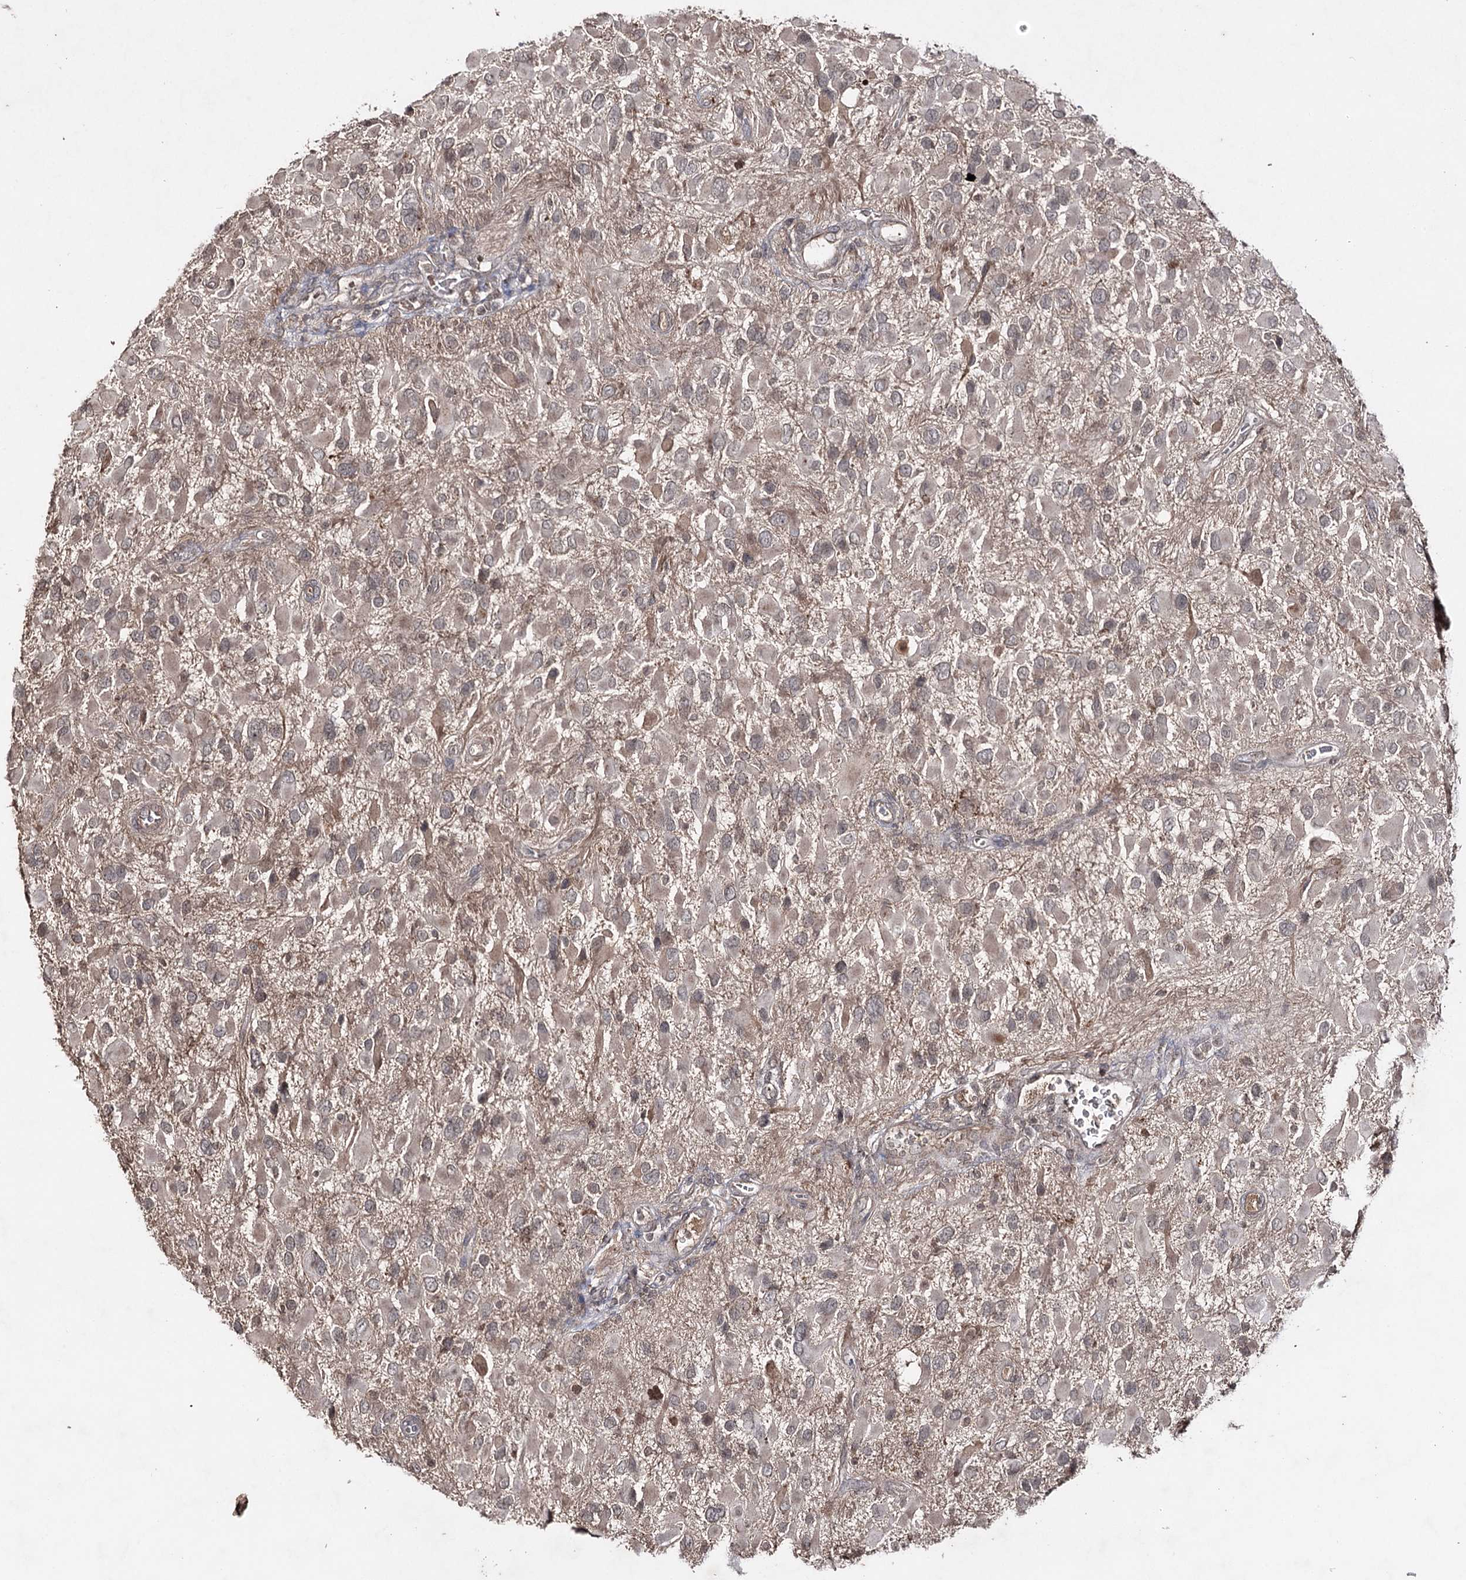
{"staining": {"intensity": "weak", "quantity": "25%-75%", "location": "cytoplasmic/membranous"}, "tissue": "glioma", "cell_type": "Tumor cells", "image_type": "cancer", "snomed": [{"axis": "morphology", "description": "Glioma, malignant, High grade"}, {"axis": "topography", "description": "Brain"}], "caption": "About 25%-75% of tumor cells in human malignant glioma (high-grade) display weak cytoplasmic/membranous protein expression as visualized by brown immunohistochemical staining.", "gene": "SYNGR3", "patient": {"sex": "male", "age": 53}}